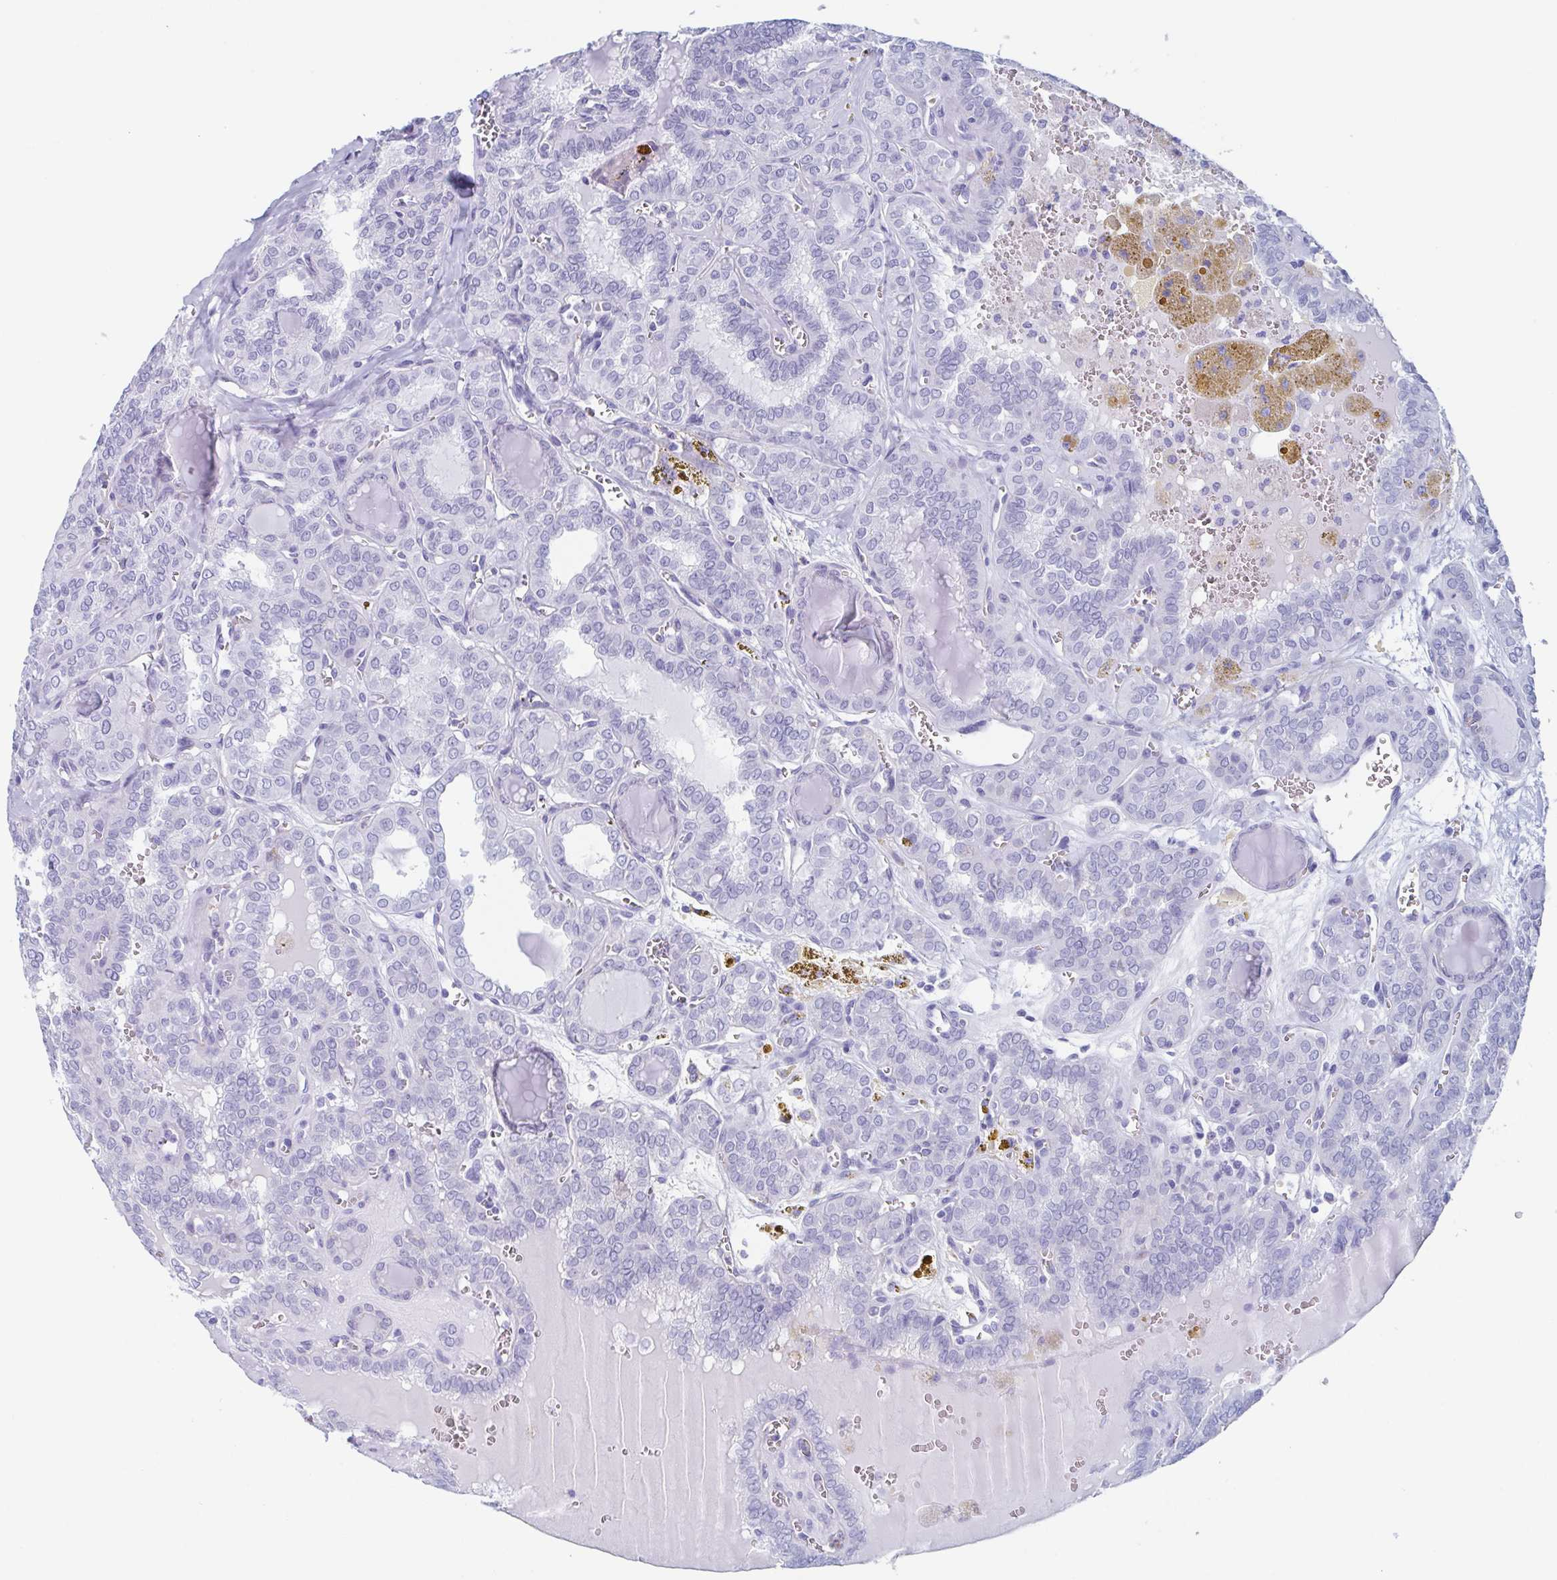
{"staining": {"intensity": "negative", "quantity": "none", "location": "none"}, "tissue": "thyroid cancer", "cell_type": "Tumor cells", "image_type": "cancer", "snomed": [{"axis": "morphology", "description": "Papillary adenocarcinoma, NOS"}, {"axis": "topography", "description": "Thyroid gland"}], "caption": "A micrograph of thyroid cancer stained for a protein displays no brown staining in tumor cells.", "gene": "LYRM2", "patient": {"sex": "female", "age": 41}}